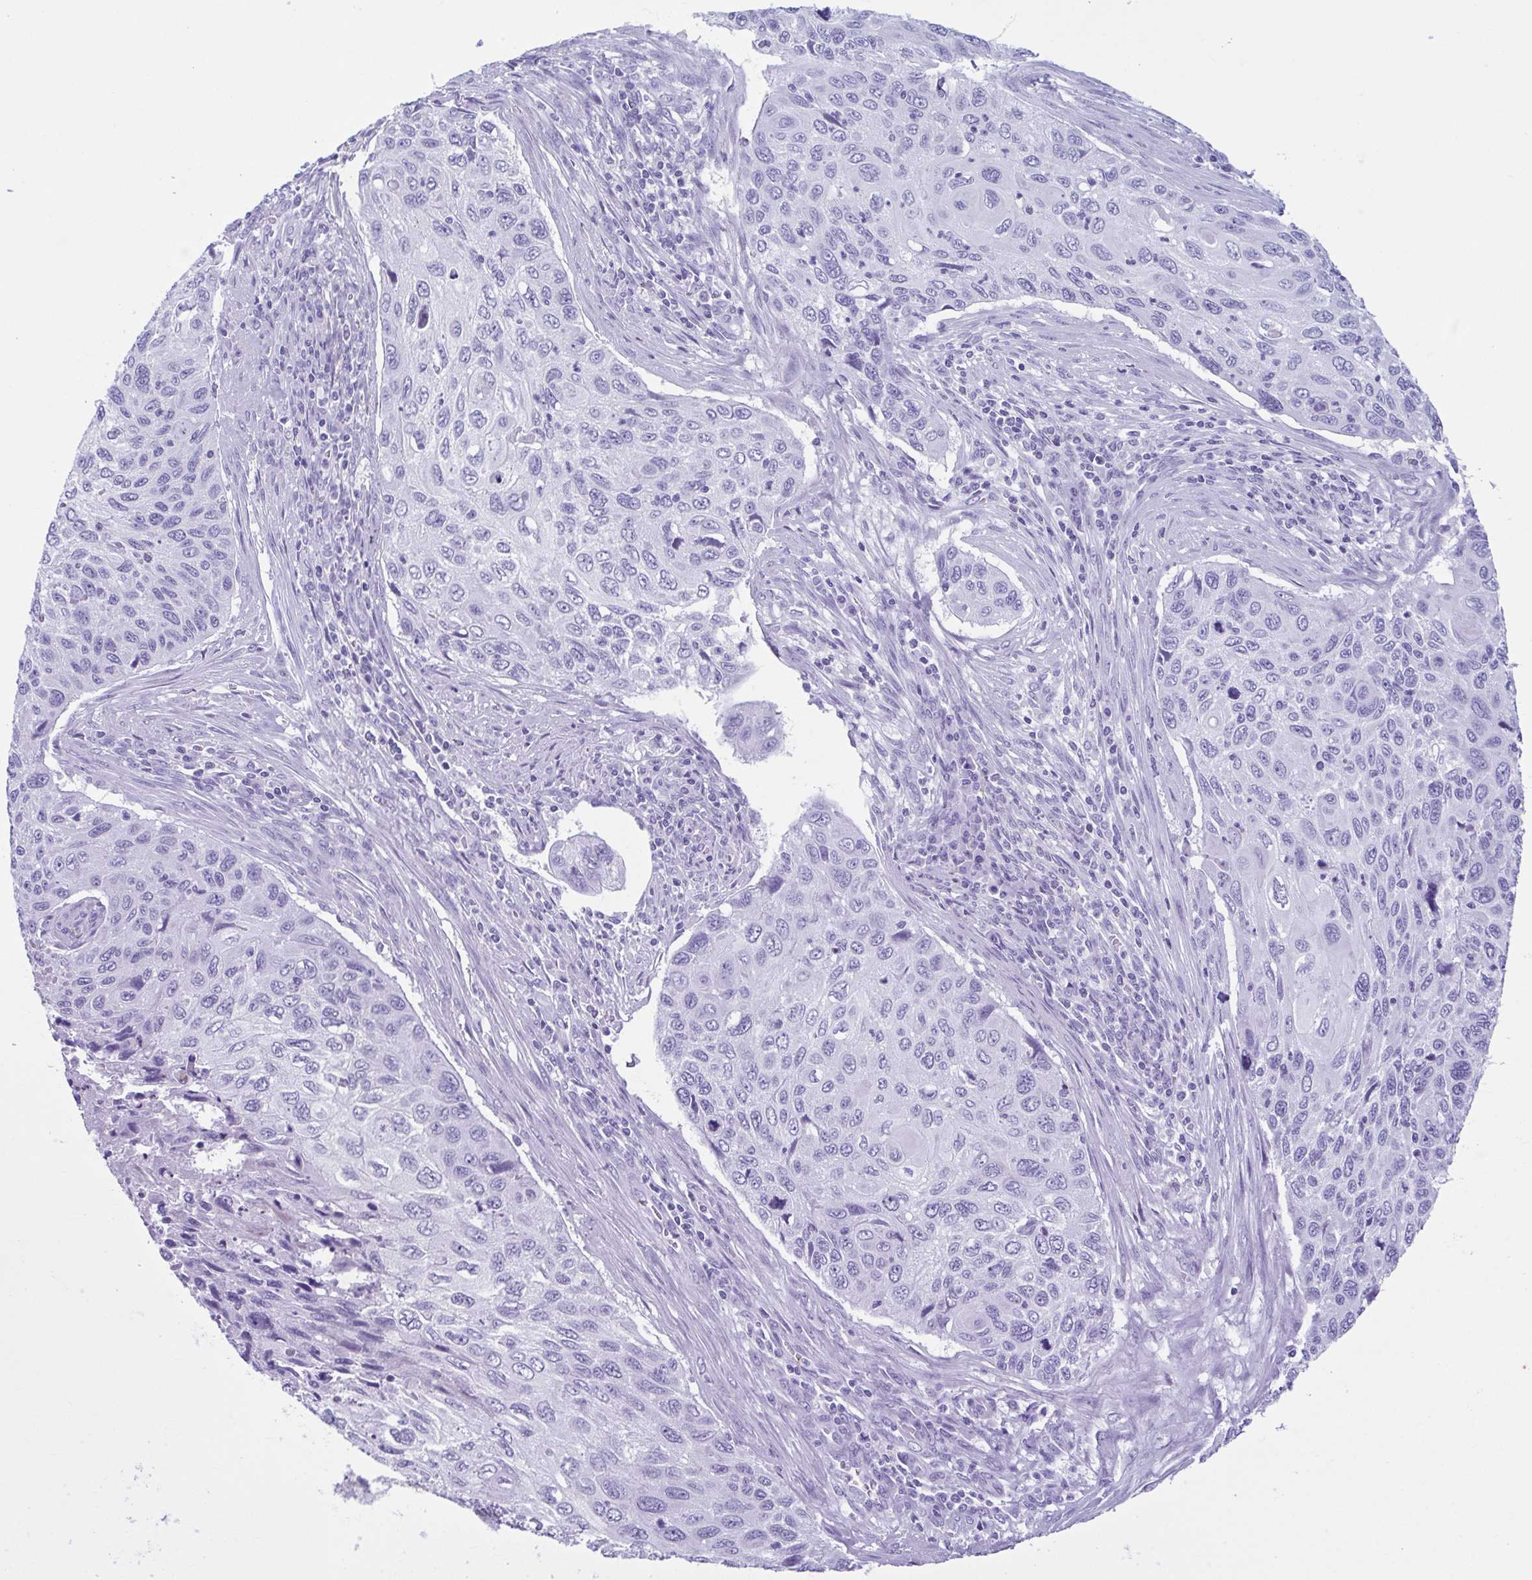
{"staining": {"intensity": "negative", "quantity": "none", "location": "none"}, "tissue": "cervical cancer", "cell_type": "Tumor cells", "image_type": "cancer", "snomed": [{"axis": "morphology", "description": "Squamous cell carcinoma, NOS"}, {"axis": "topography", "description": "Cervix"}], "caption": "DAB (3,3'-diaminobenzidine) immunohistochemical staining of cervical cancer (squamous cell carcinoma) displays no significant positivity in tumor cells.", "gene": "TCEAL3", "patient": {"sex": "female", "age": 70}}